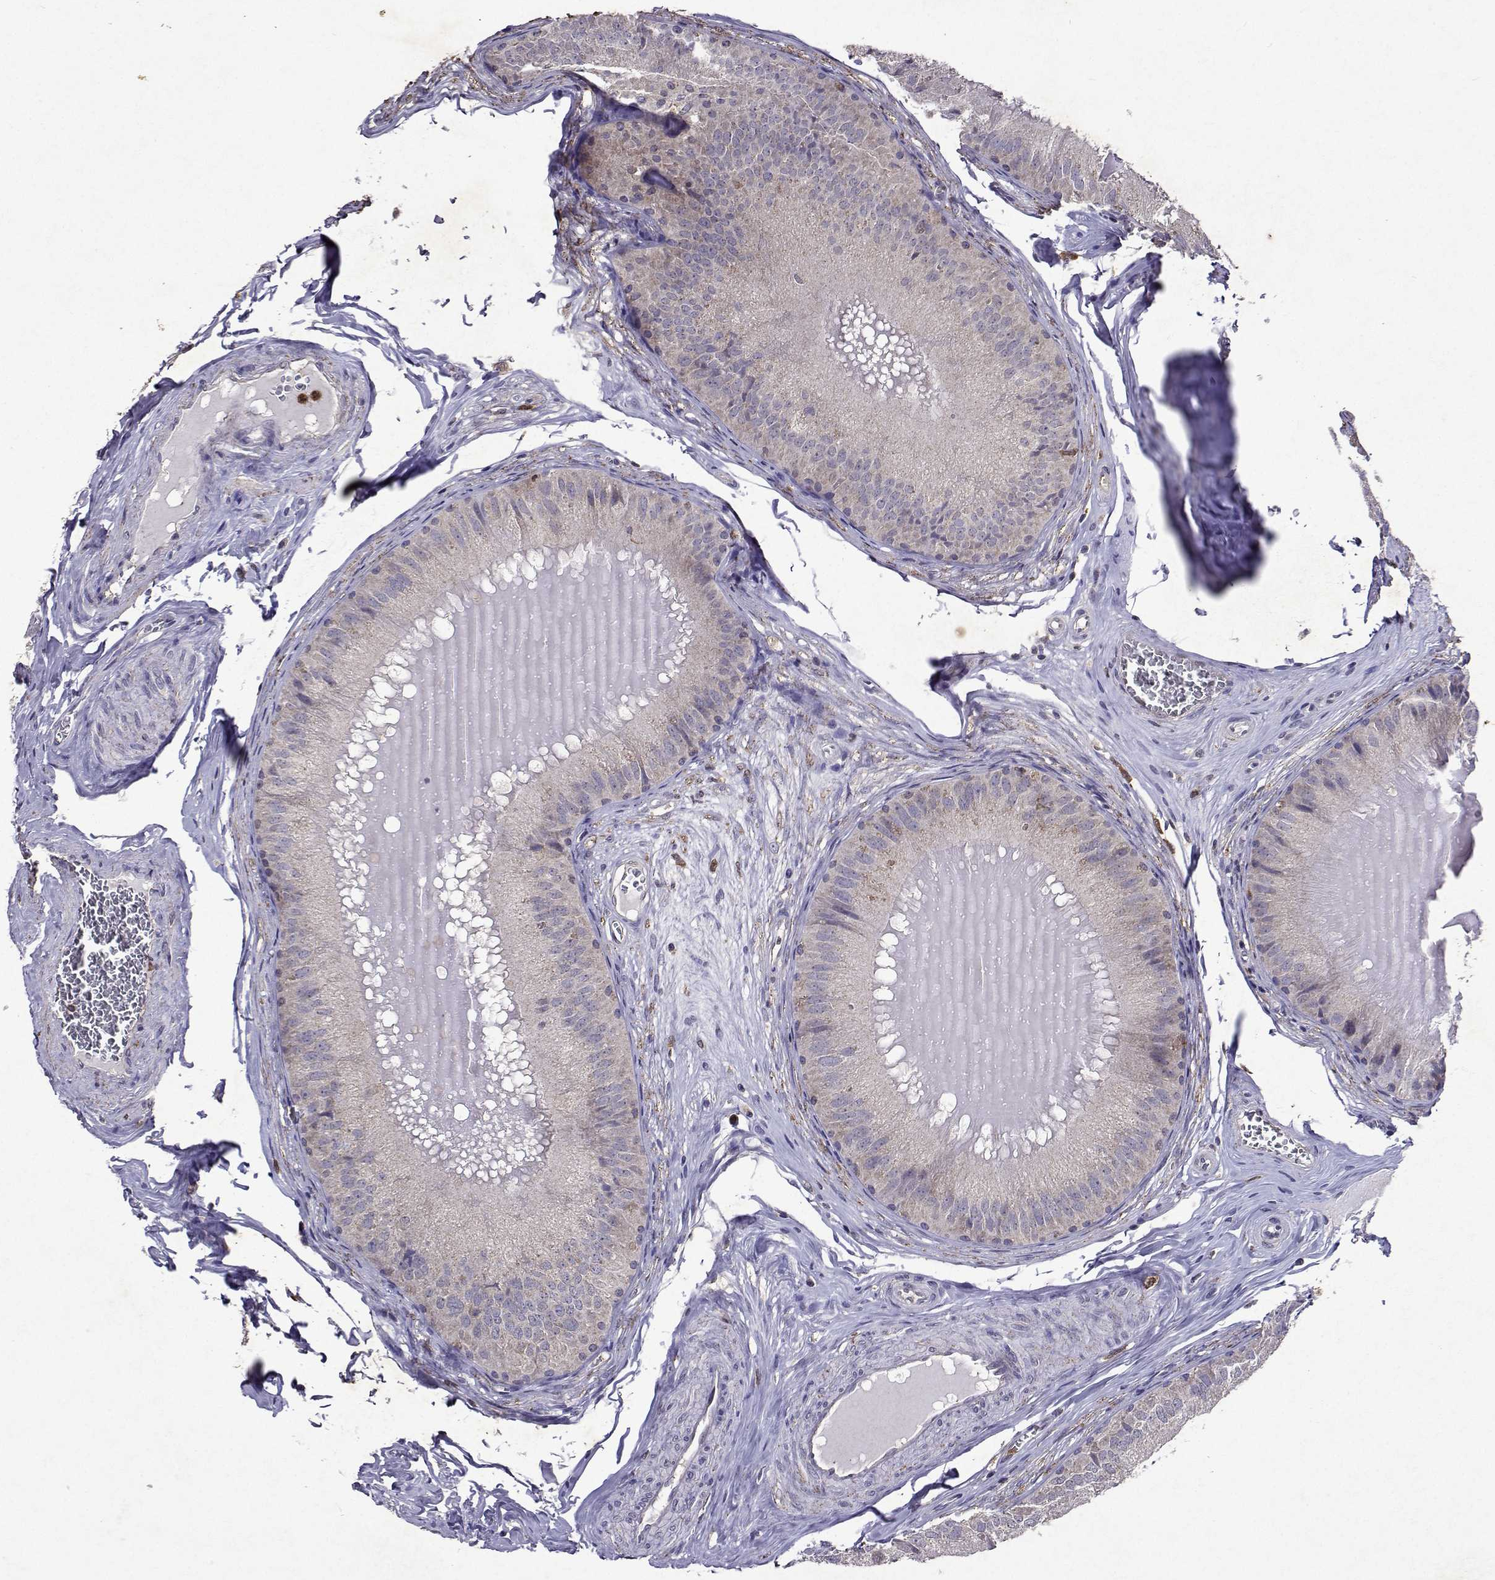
{"staining": {"intensity": "weak", "quantity": "25%-75%", "location": "cytoplasmic/membranous"}, "tissue": "epididymis", "cell_type": "Glandular cells", "image_type": "normal", "snomed": [{"axis": "morphology", "description": "Normal tissue, NOS"}, {"axis": "topography", "description": "Epididymis, spermatic cord, NOS"}], "caption": "Immunohistochemical staining of benign human epididymis displays low levels of weak cytoplasmic/membranous expression in about 25%-75% of glandular cells. (DAB IHC with brightfield microscopy, high magnification).", "gene": "APAF1", "patient": {"sex": "male", "age": 39}}